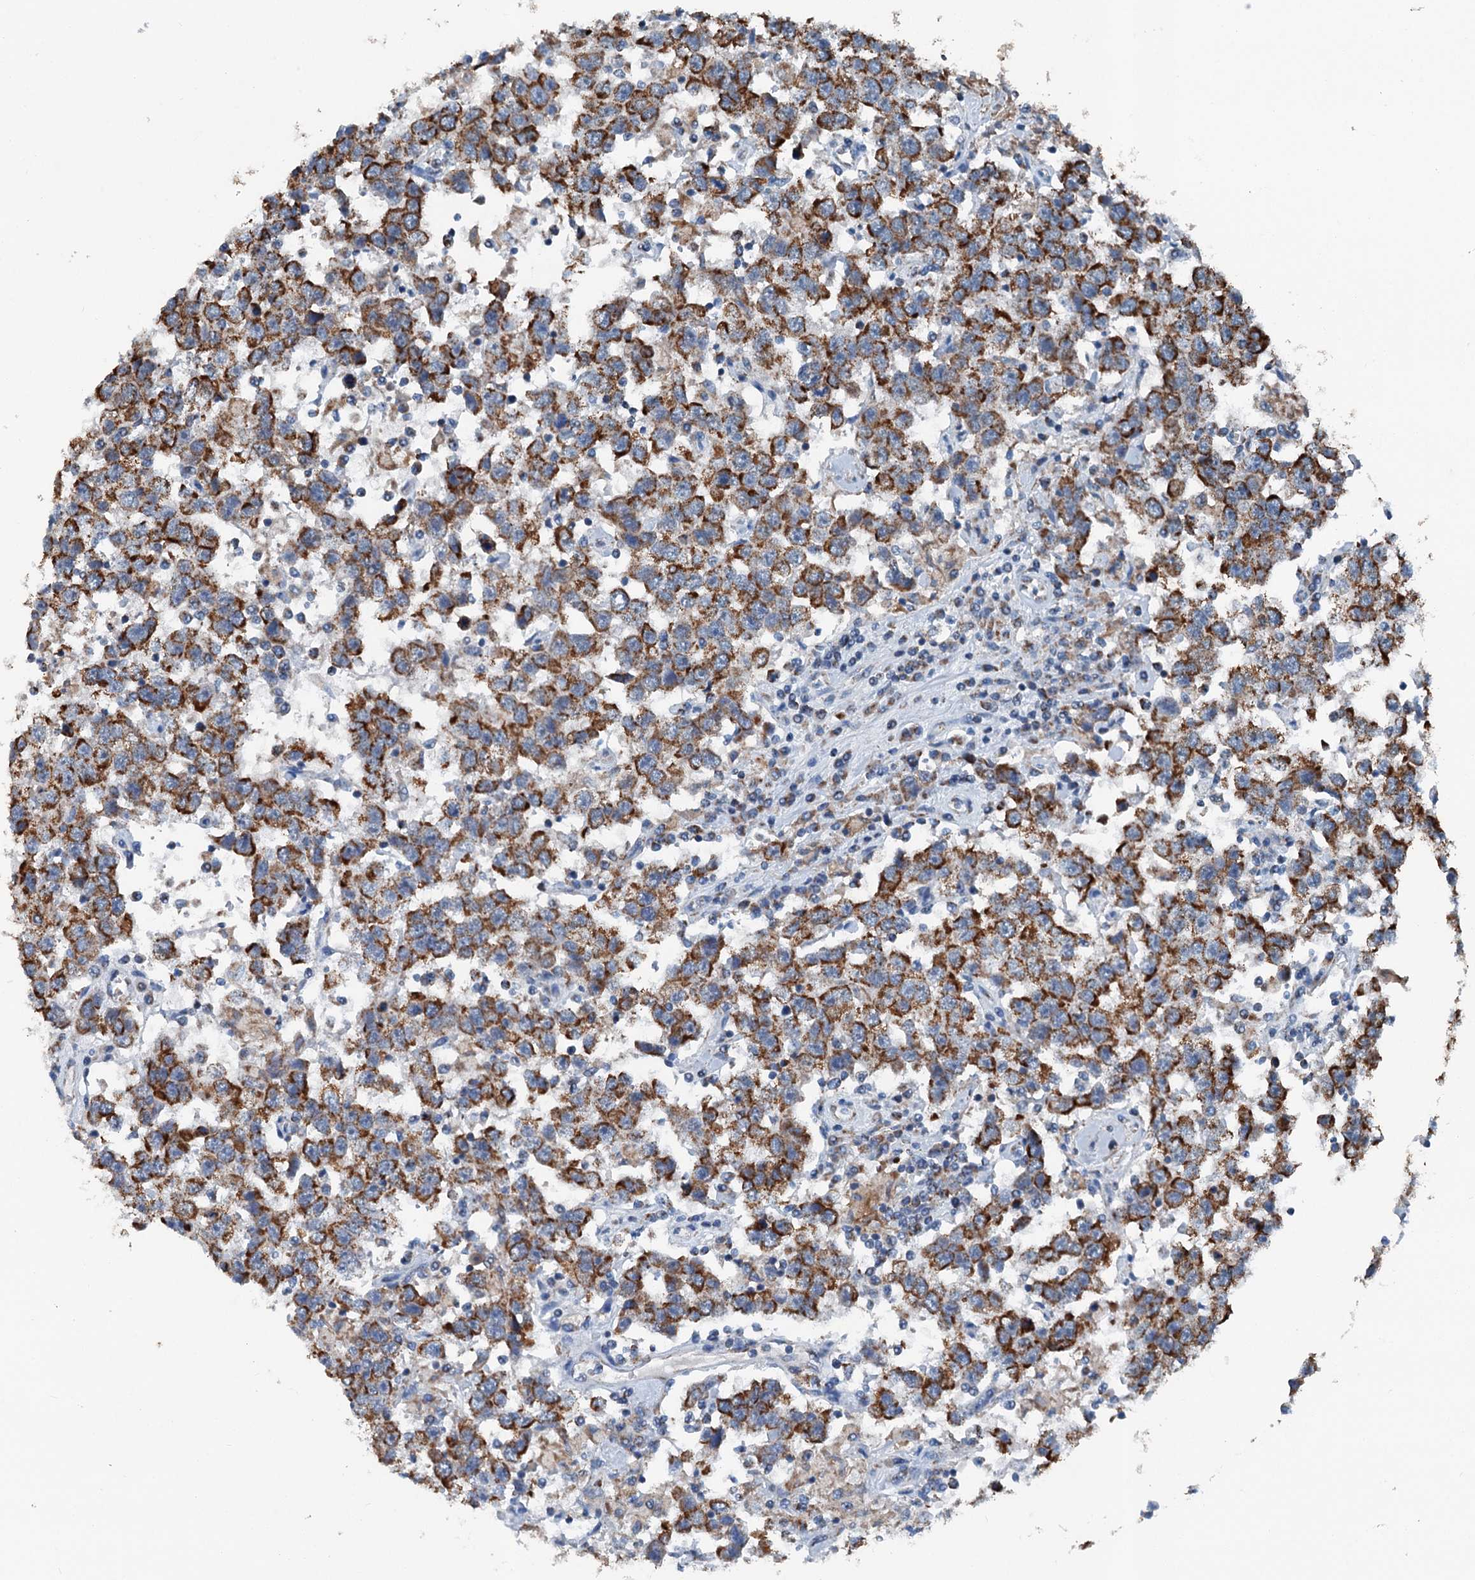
{"staining": {"intensity": "strong", "quantity": ">75%", "location": "cytoplasmic/membranous"}, "tissue": "testis cancer", "cell_type": "Tumor cells", "image_type": "cancer", "snomed": [{"axis": "morphology", "description": "Seminoma, NOS"}, {"axis": "topography", "description": "Testis"}], "caption": "IHC micrograph of human seminoma (testis) stained for a protein (brown), which shows high levels of strong cytoplasmic/membranous staining in about >75% of tumor cells.", "gene": "TRPT1", "patient": {"sex": "male", "age": 41}}